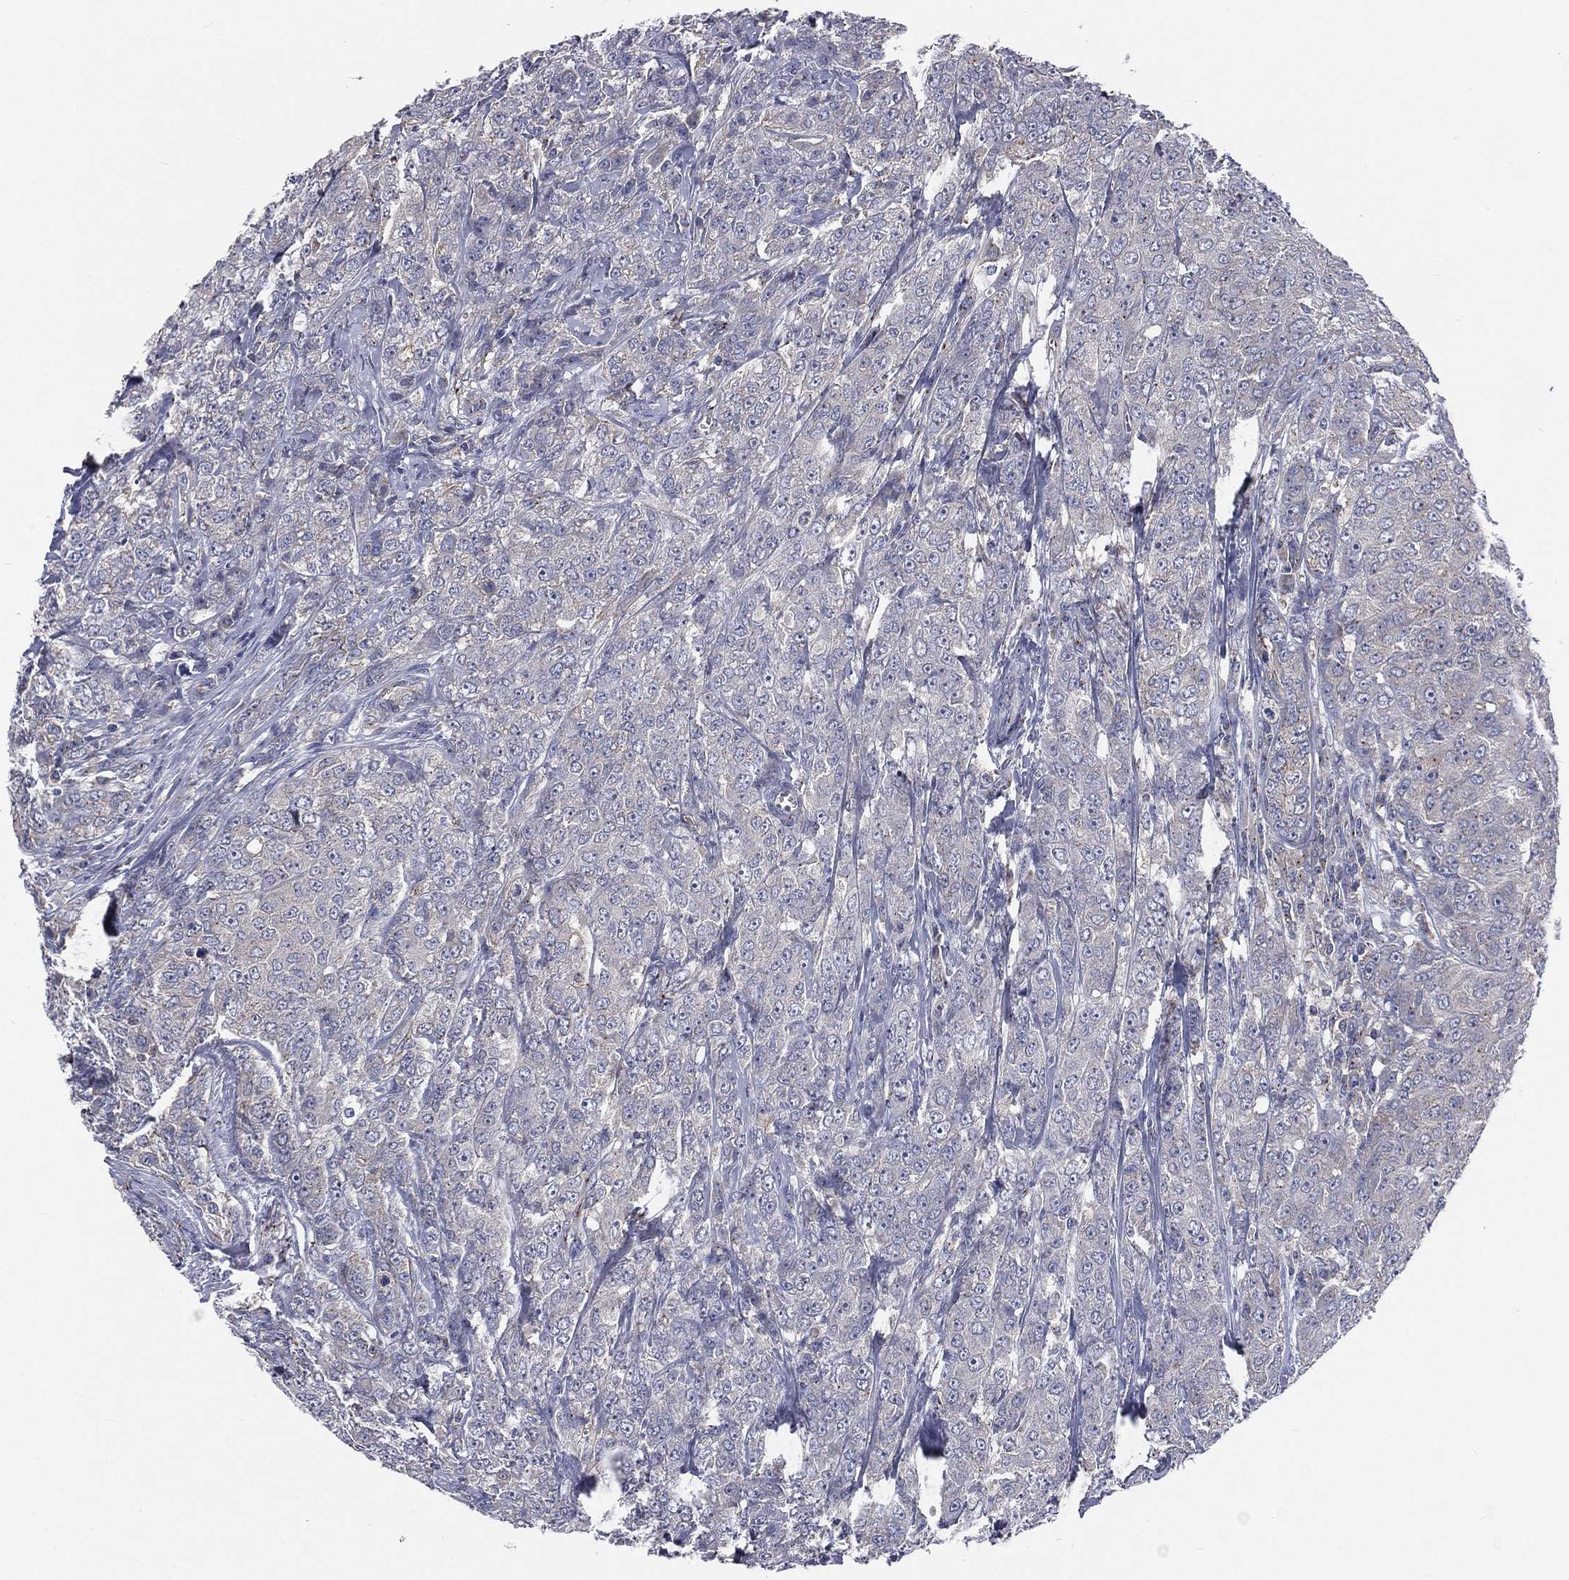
{"staining": {"intensity": "negative", "quantity": "none", "location": "none"}, "tissue": "breast cancer", "cell_type": "Tumor cells", "image_type": "cancer", "snomed": [{"axis": "morphology", "description": "Duct carcinoma"}, {"axis": "topography", "description": "Breast"}], "caption": "The immunohistochemistry (IHC) photomicrograph has no significant staining in tumor cells of breast cancer tissue.", "gene": "CROCC", "patient": {"sex": "female", "age": 43}}